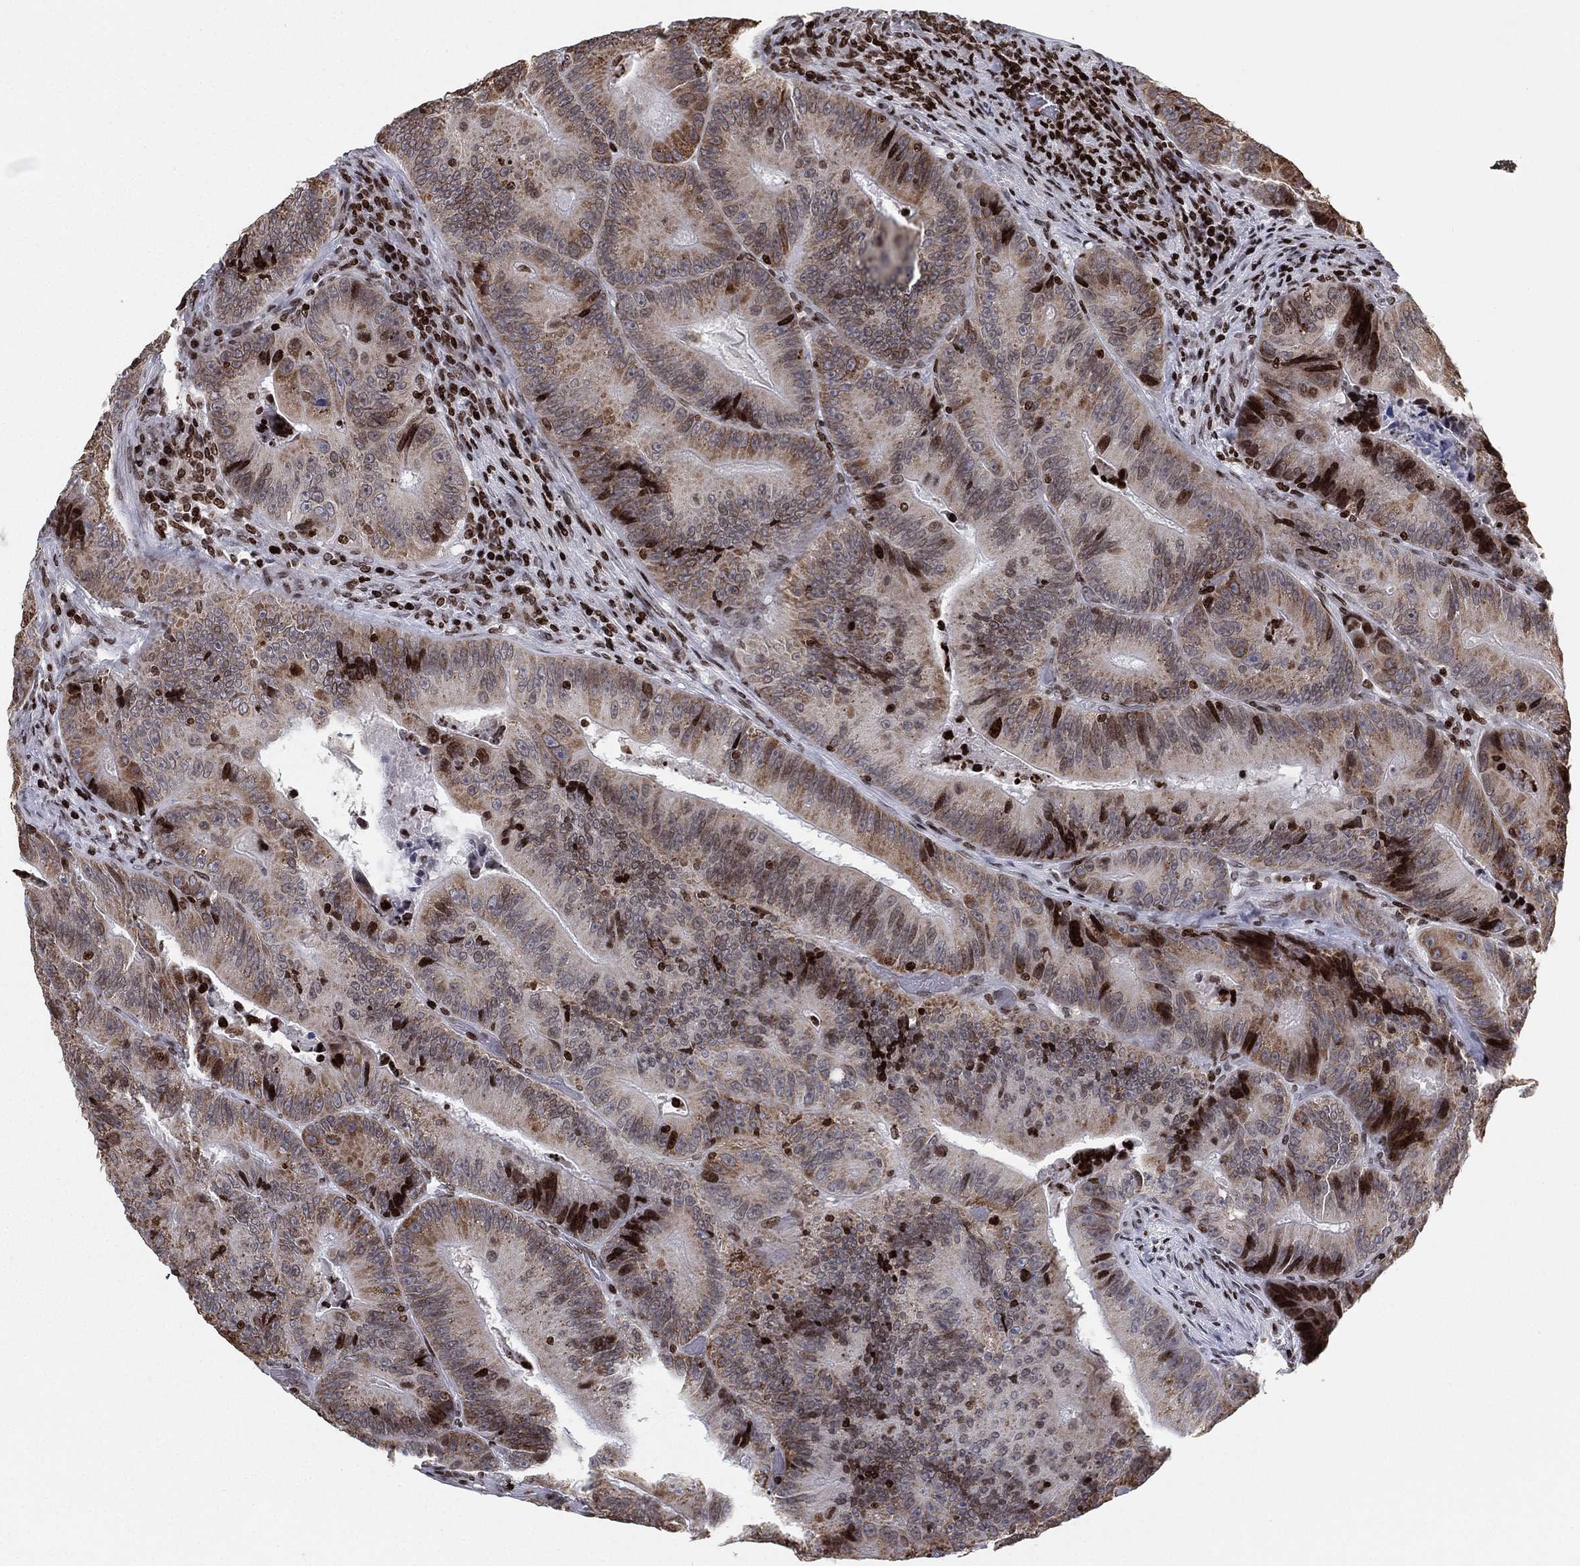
{"staining": {"intensity": "strong", "quantity": "<25%", "location": "nuclear"}, "tissue": "colorectal cancer", "cell_type": "Tumor cells", "image_type": "cancer", "snomed": [{"axis": "morphology", "description": "Adenocarcinoma, NOS"}, {"axis": "topography", "description": "Colon"}], "caption": "There is medium levels of strong nuclear positivity in tumor cells of colorectal cancer (adenocarcinoma), as demonstrated by immunohistochemical staining (brown color).", "gene": "MFSD14A", "patient": {"sex": "female", "age": 86}}